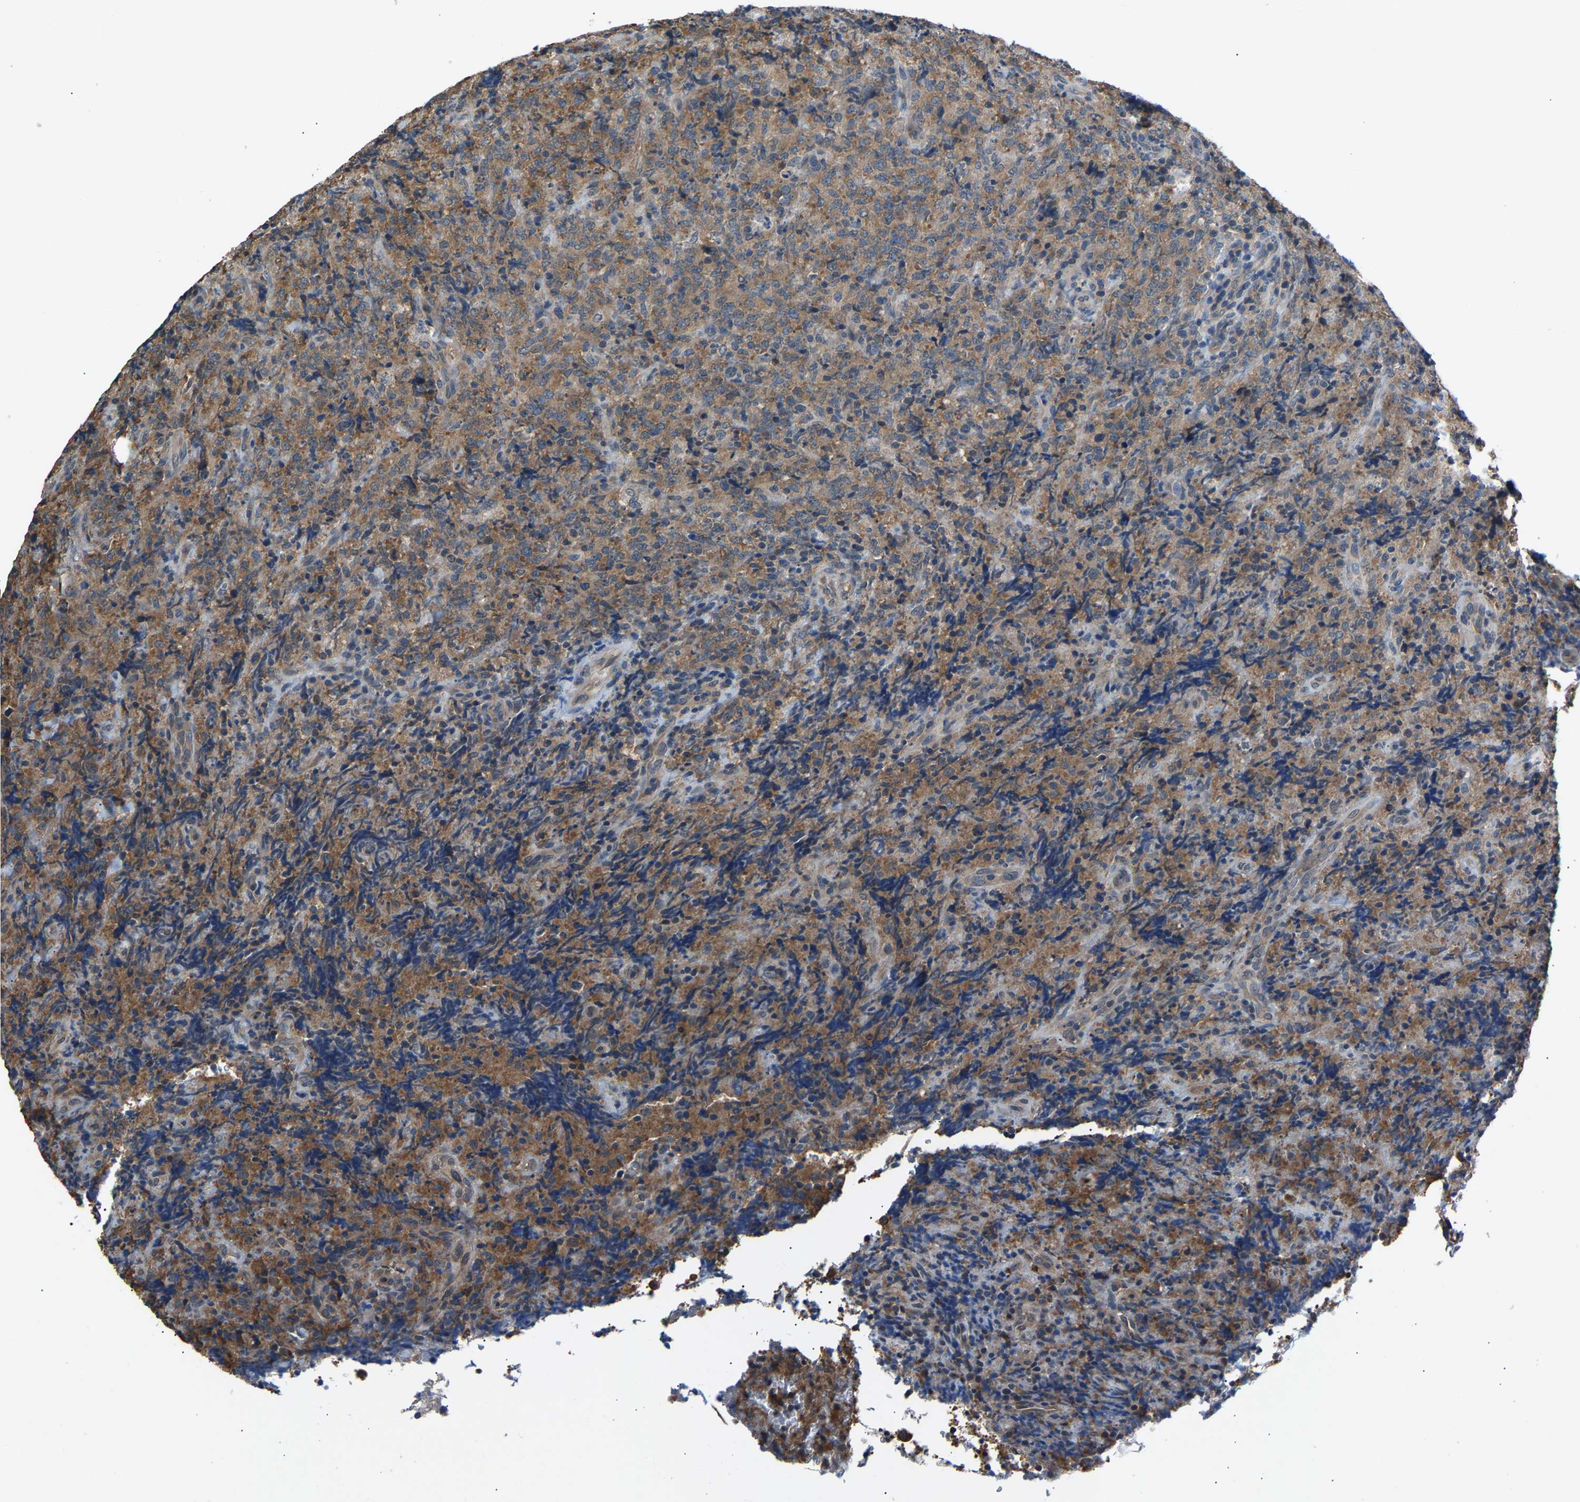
{"staining": {"intensity": "moderate", "quantity": ">75%", "location": "cytoplasmic/membranous"}, "tissue": "lymphoma", "cell_type": "Tumor cells", "image_type": "cancer", "snomed": [{"axis": "morphology", "description": "Malignant lymphoma, non-Hodgkin's type, High grade"}, {"axis": "topography", "description": "Tonsil"}], "caption": "Immunohistochemistry photomicrograph of neoplastic tissue: high-grade malignant lymphoma, non-Hodgkin's type stained using IHC displays medium levels of moderate protein expression localized specifically in the cytoplasmic/membranous of tumor cells, appearing as a cytoplasmic/membranous brown color.", "gene": "ABCC9", "patient": {"sex": "female", "age": 36}}